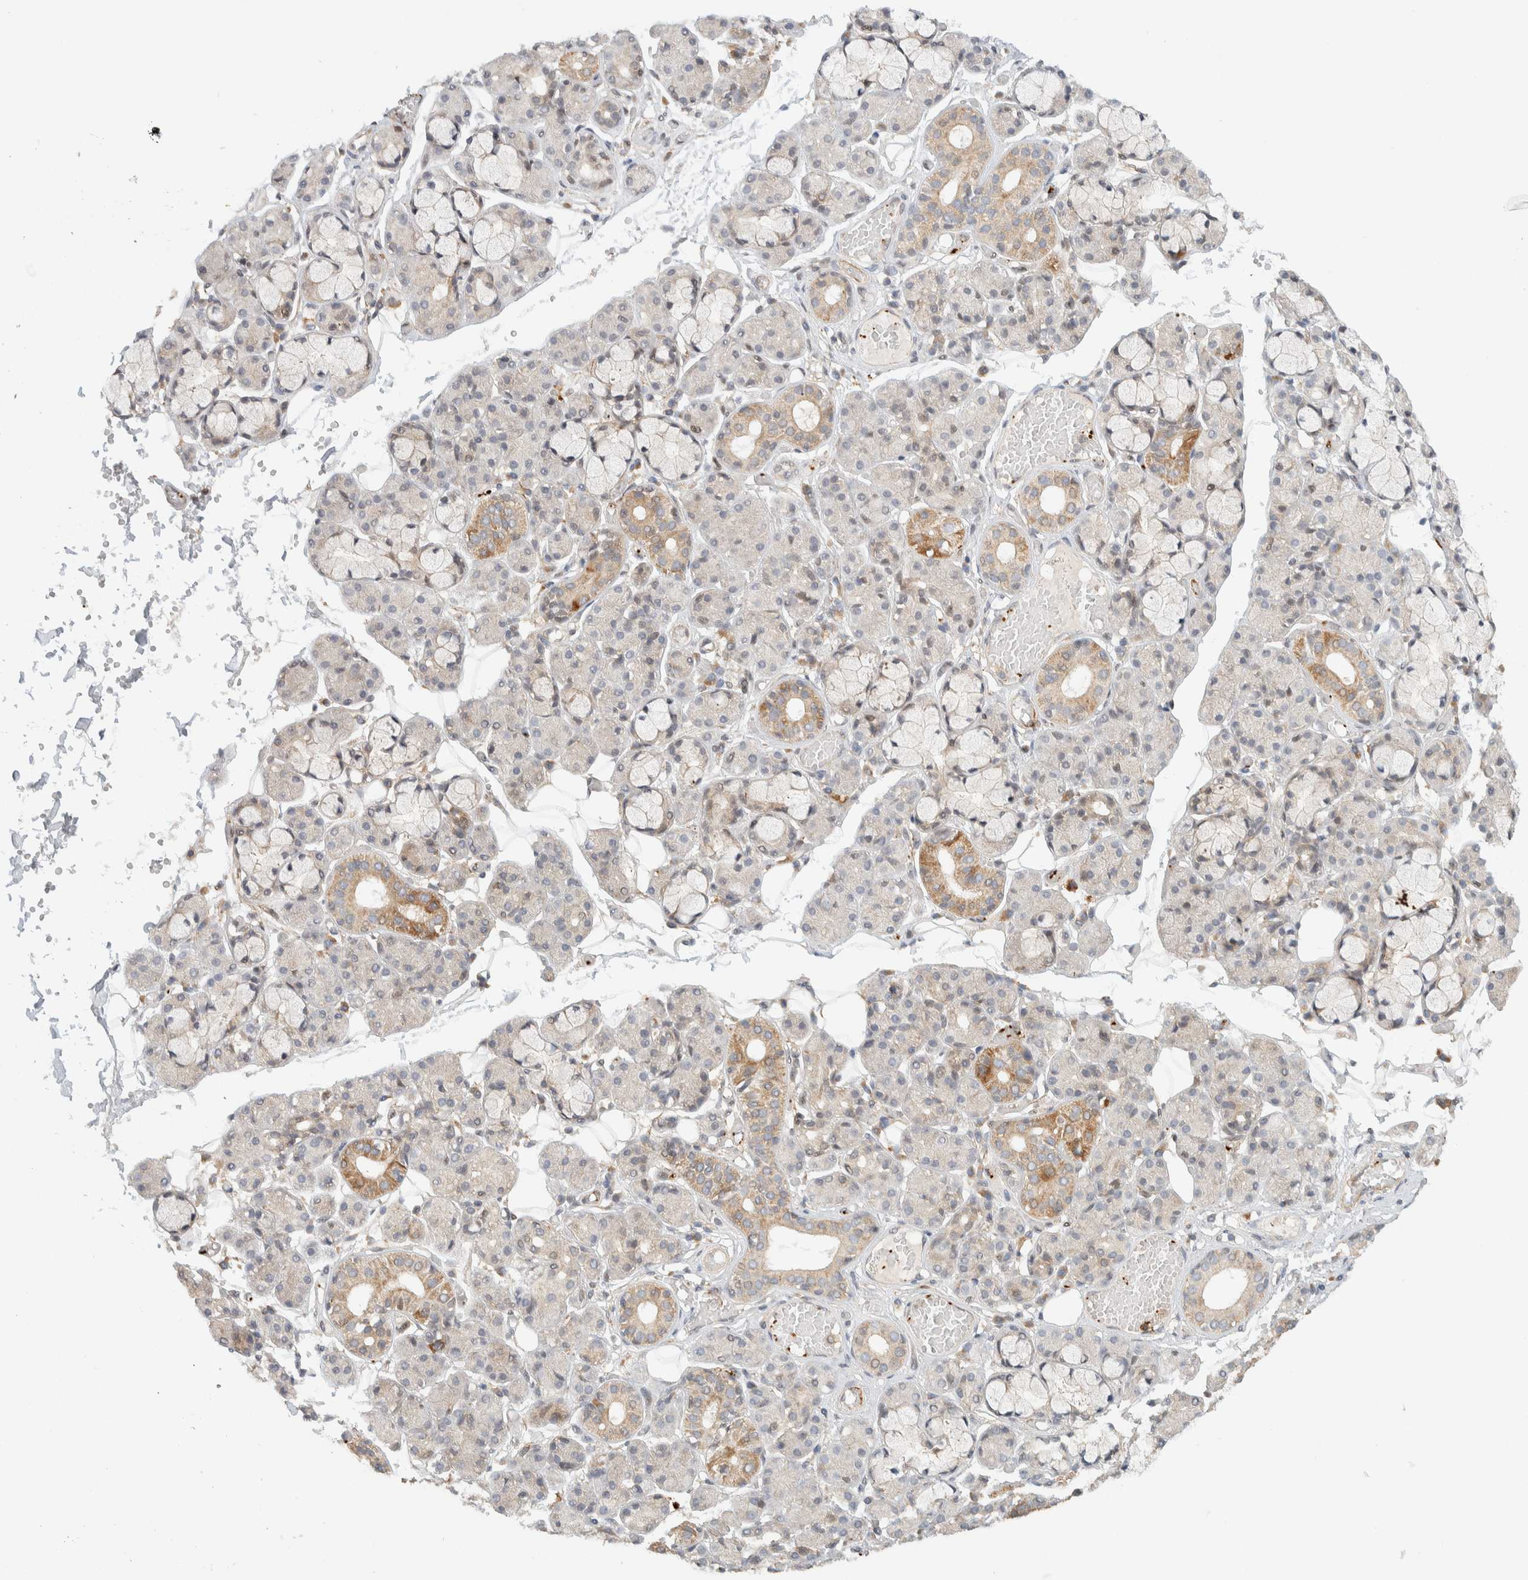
{"staining": {"intensity": "weak", "quantity": "25%-75%", "location": "cytoplasmic/membranous"}, "tissue": "salivary gland", "cell_type": "Glandular cells", "image_type": "normal", "snomed": [{"axis": "morphology", "description": "Normal tissue, NOS"}, {"axis": "topography", "description": "Salivary gland"}], "caption": "The immunohistochemical stain labels weak cytoplasmic/membranous expression in glandular cells of benign salivary gland. (DAB (3,3'-diaminobenzidine) = brown stain, brightfield microscopy at high magnification).", "gene": "KIF9", "patient": {"sex": "male", "age": 63}}